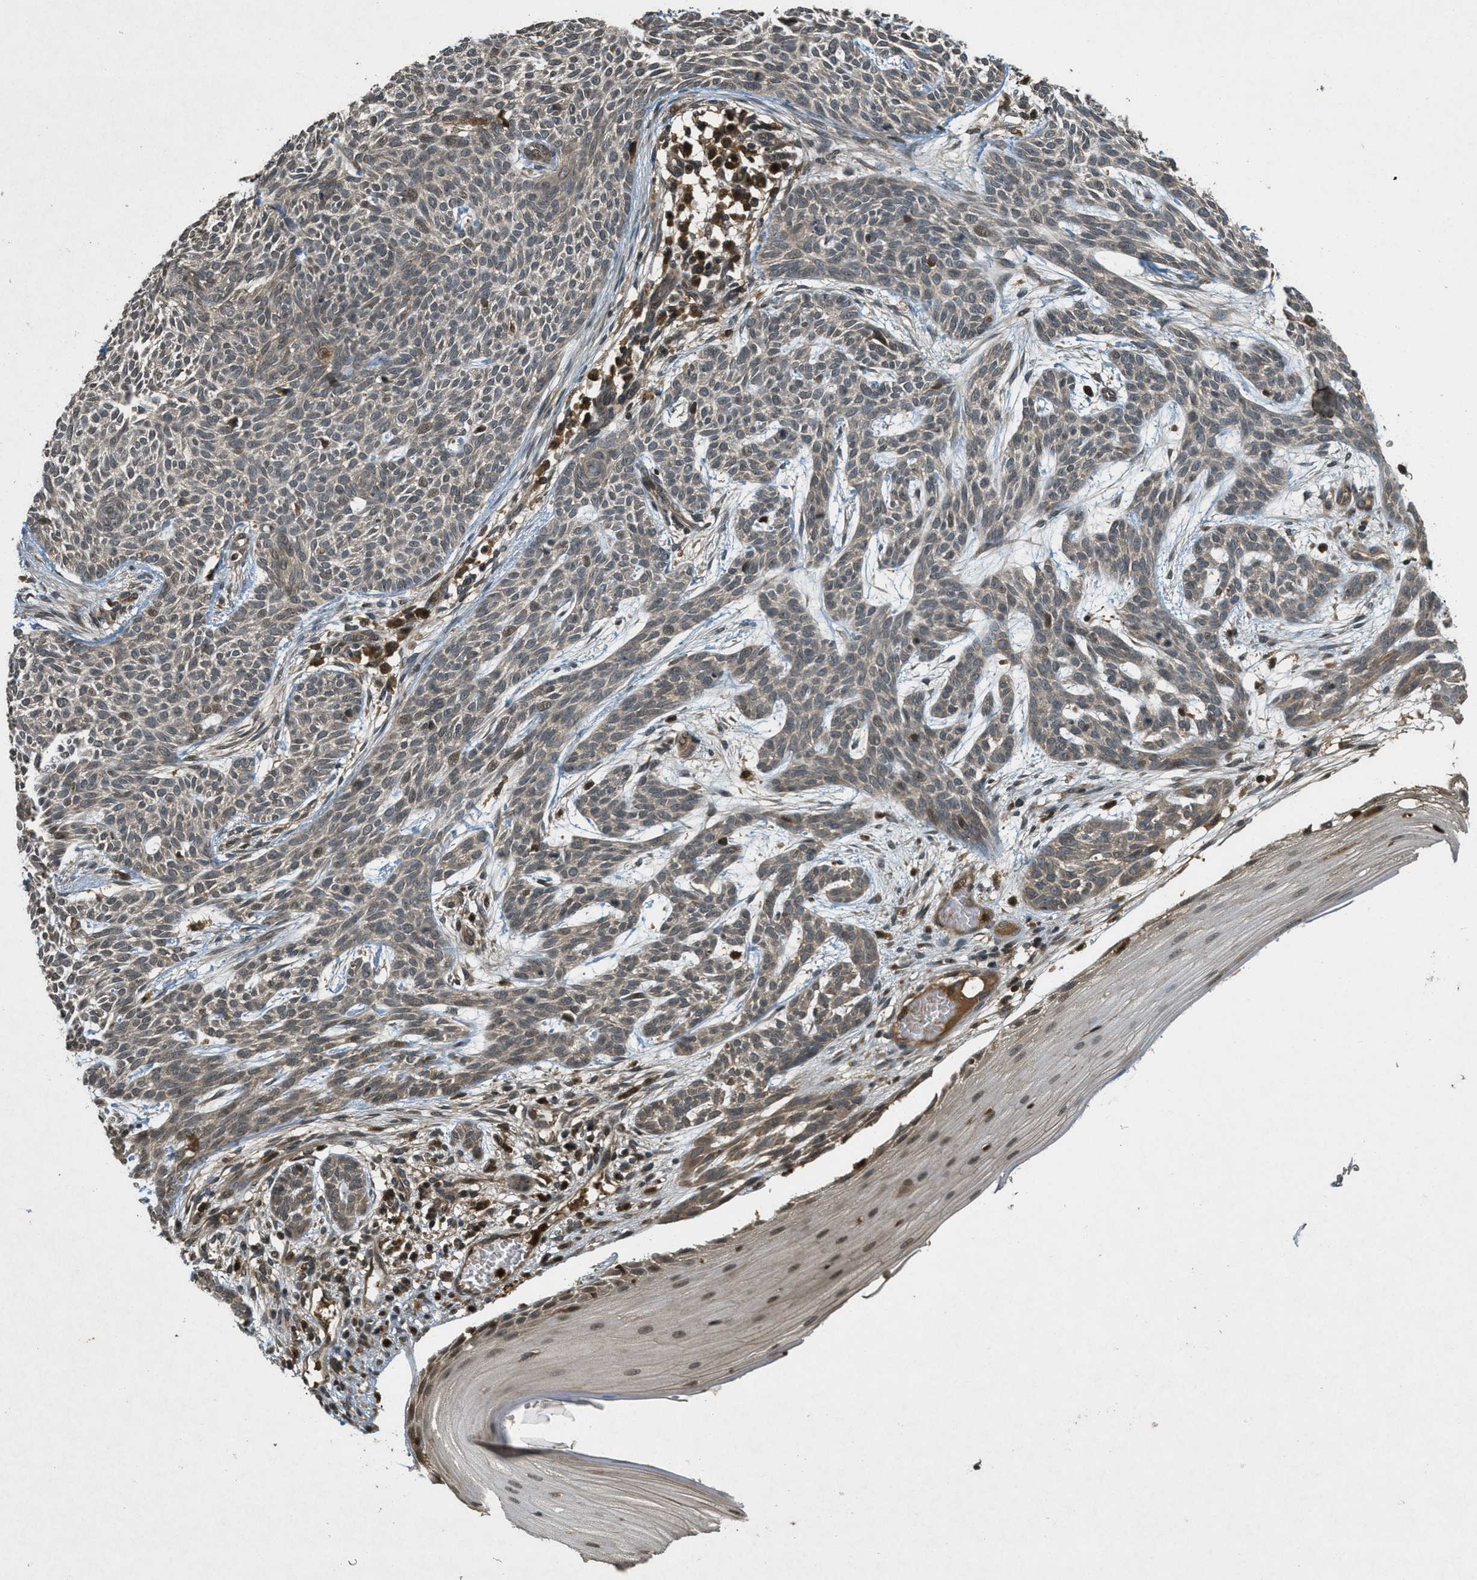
{"staining": {"intensity": "weak", "quantity": ">75%", "location": "cytoplasmic/membranous"}, "tissue": "skin cancer", "cell_type": "Tumor cells", "image_type": "cancer", "snomed": [{"axis": "morphology", "description": "Basal cell carcinoma"}, {"axis": "topography", "description": "Skin"}], "caption": "Immunohistochemistry (IHC) photomicrograph of neoplastic tissue: skin cancer (basal cell carcinoma) stained using IHC exhibits low levels of weak protein expression localized specifically in the cytoplasmic/membranous of tumor cells, appearing as a cytoplasmic/membranous brown color.", "gene": "ATG7", "patient": {"sex": "female", "age": 59}}